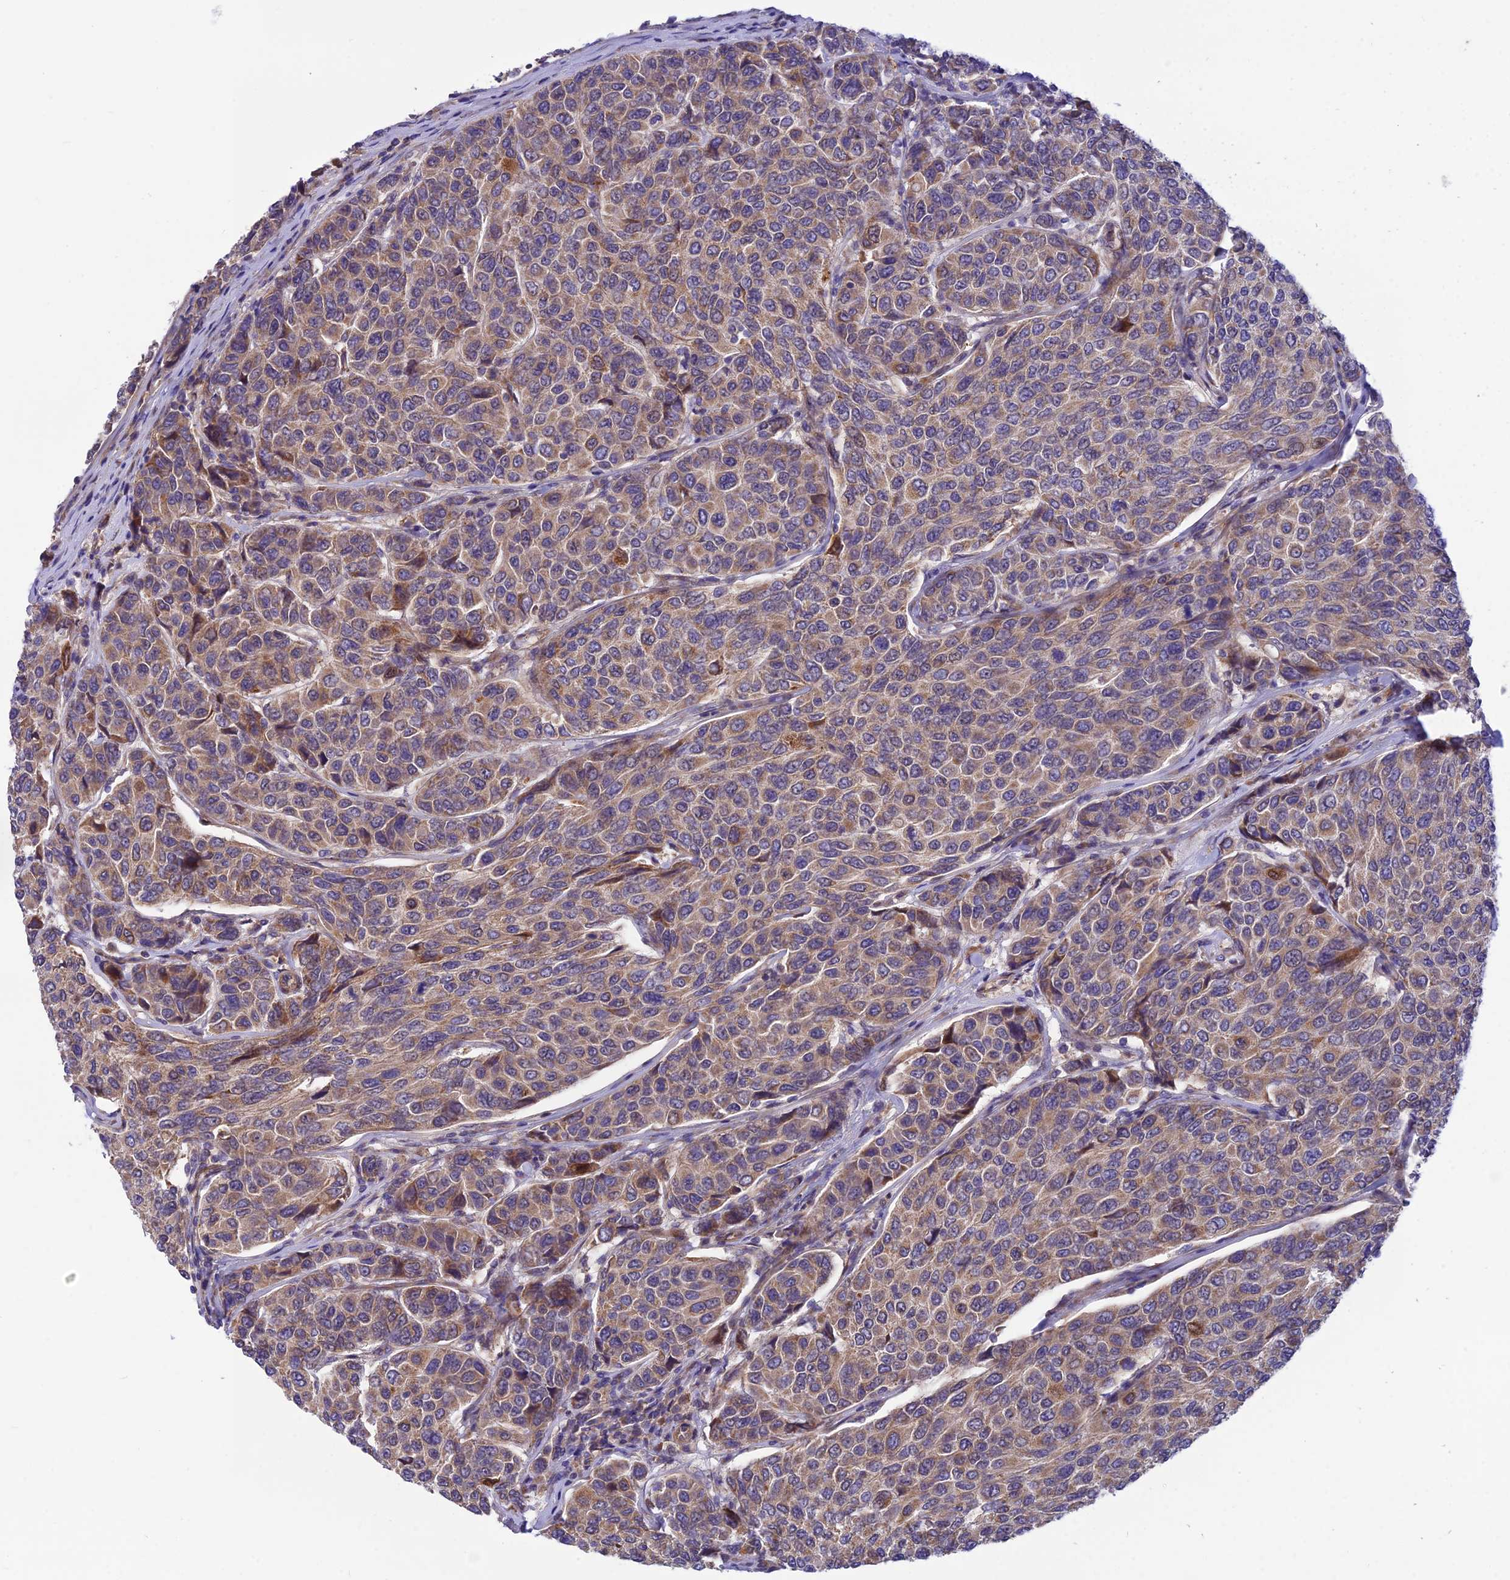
{"staining": {"intensity": "moderate", "quantity": ">75%", "location": "cytoplasmic/membranous"}, "tissue": "breast cancer", "cell_type": "Tumor cells", "image_type": "cancer", "snomed": [{"axis": "morphology", "description": "Duct carcinoma"}, {"axis": "topography", "description": "Breast"}], "caption": "Protein analysis of breast cancer (invasive ductal carcinoma) tissue reveals moderate cytoplasmic/membranous expression in approximately >75% of tumor cells.", "gene": "TRIM43B", "patient": {"sex": "female", "age": 55}}